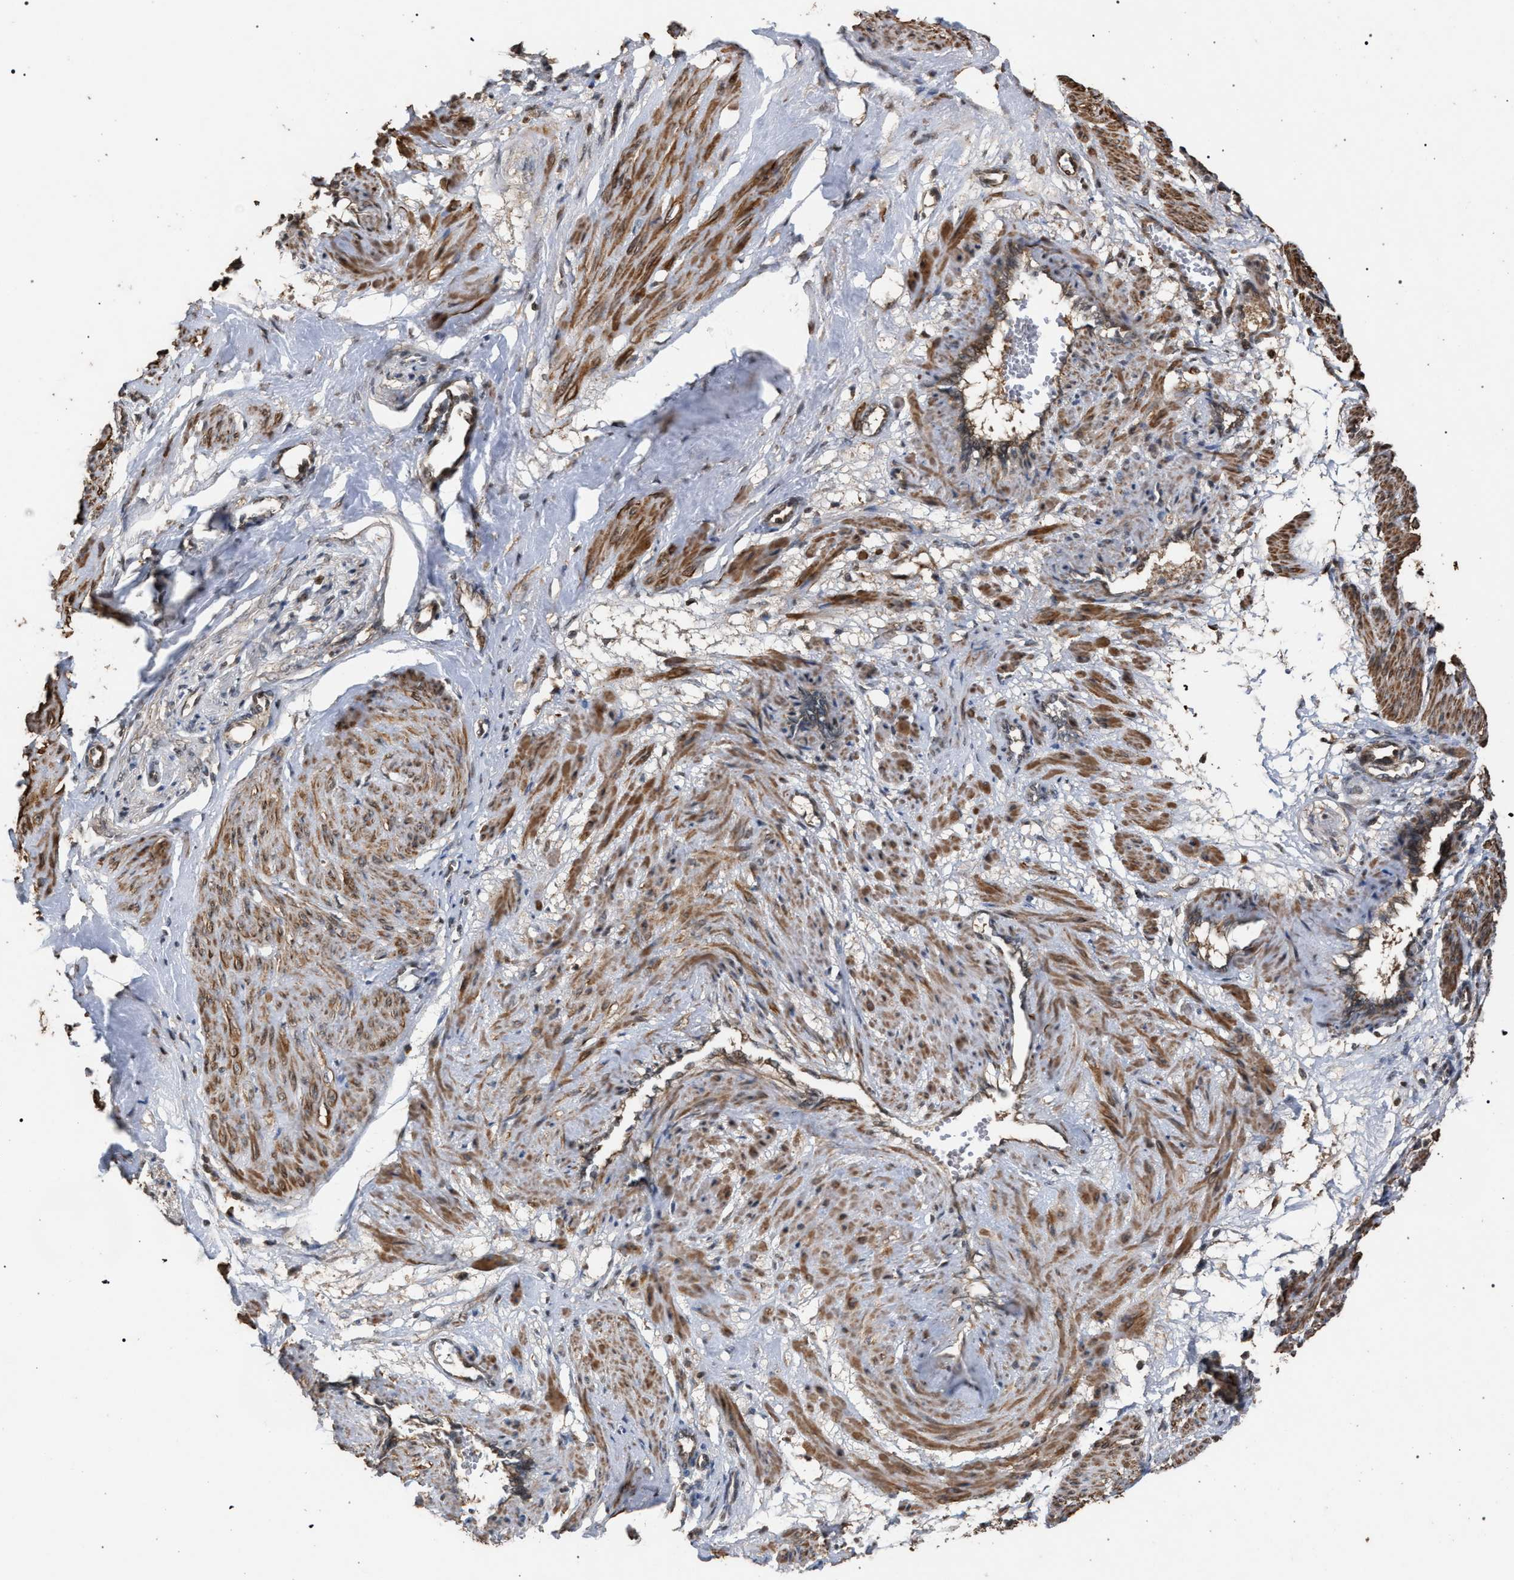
{"staining": {"intensity": "moderate", "quantity": ">75%", "location": "cytoplasmic/membranous"}, "tissue": "smooth muscle", "cell_type": "Smooth muscle cells", "image_type": "normal", "snomed": [{"axis": "morphology", "description": "Normal tissue, NOS"}, {"axis": "topography", "description": "Endometrium"}], "caption": "The immunohistochemical stain highlights moderate cytoplasmic/membranous positivity in smooth muscle cells of benign smooth muscle. (IHC, brightfield microscopy, high magnification).", "gene": "NAA35", "patient": {"sex": "female", "age": 33}}